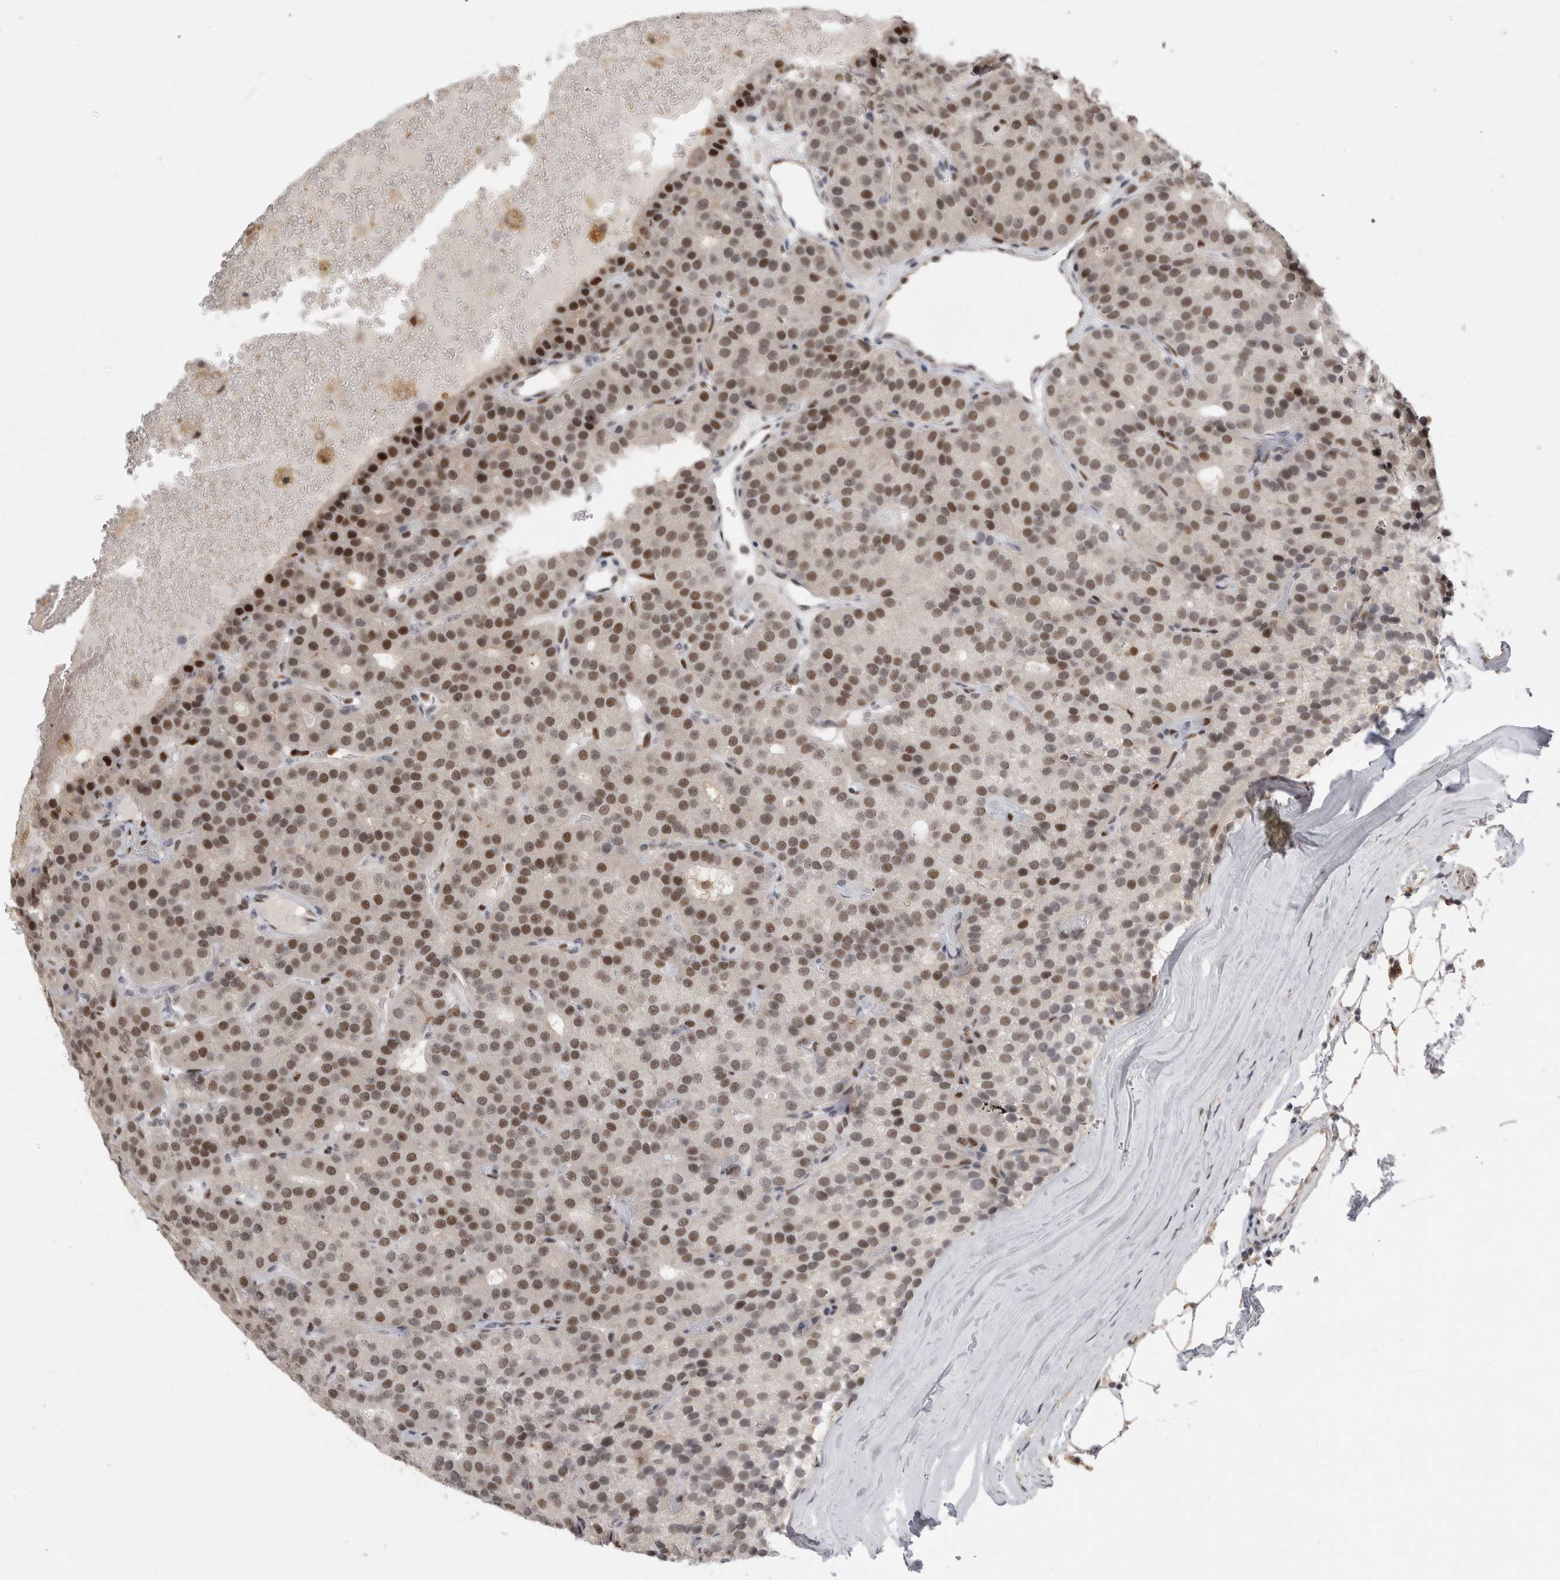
{"staining": {"intensity": "moderate", "quantity": "25%-75%", "location": "nuclear"}, "tissue": "parathyroid gland", "cell_type": "Glandular cells", "image_type": "normal", "snomed": [{"axis": "morphology", "description": "Normal tissue, NOS"}, {"axis": "morphology", "description": "Adenoma, NOS"}, {"axis": "topography", "description": "Parathyroid gland"}], "caption": "Moderate nuclear positivity for a protein is identified in about 25%-75% of glandular cells of normal parathyroid gland using IHC.", "gene": "SRARP", "patient": {"sex": "female", "age": 86}}